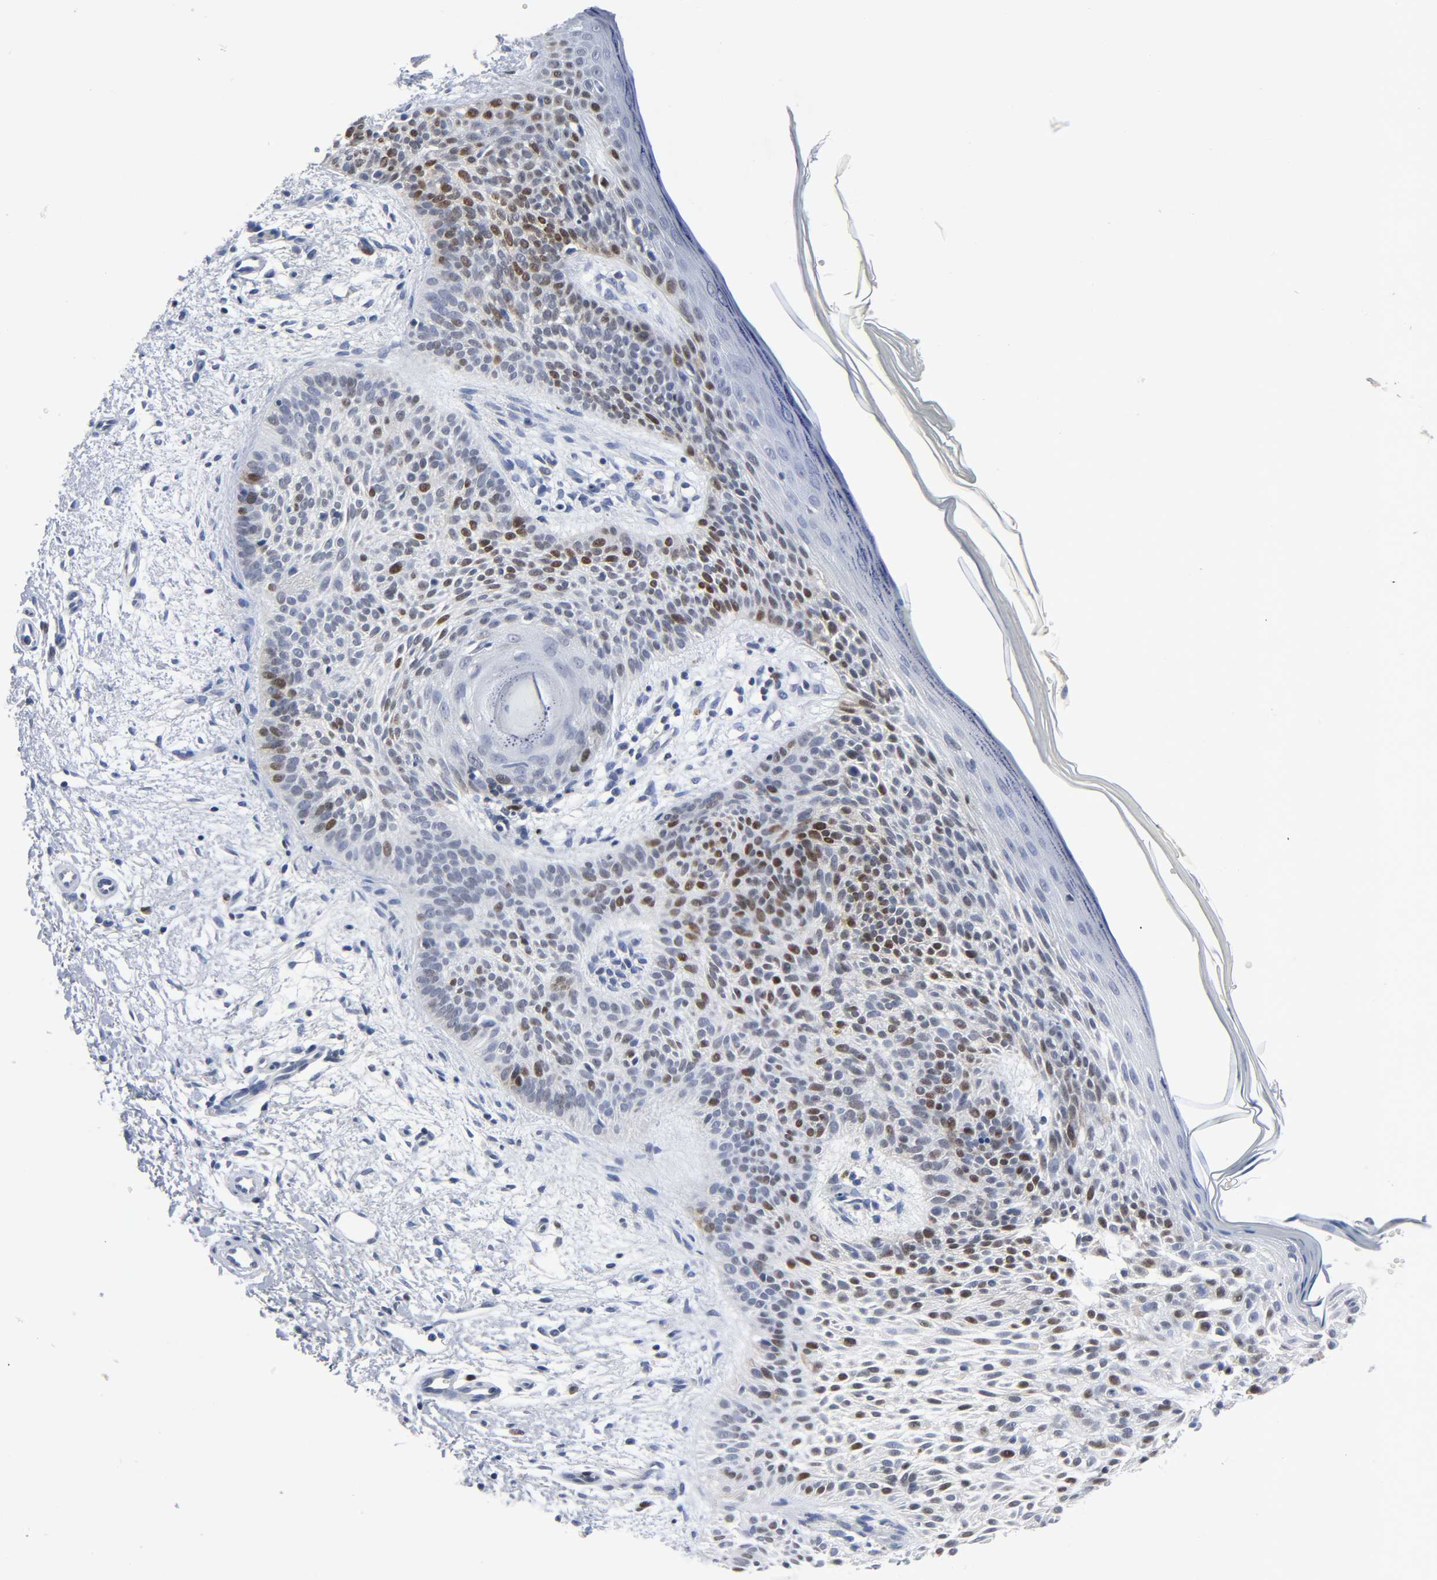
{"staining": {"intensity": "moderate", "quantity": "25%-75%", "location": "nuclear"}, "tissue": "skin cancer", "cell_type": "Tumor cells", "image_type": "cancer", "snomed": [{"axis": "morphology", "description": "Normal tissue, NOS"}, {"axis": "morphology", "description": "Basal cell carcinoma"}, {"axis": "topography", "description": "Skin"}], "caption": "Protein staining exhibits moderate nuclear positivity in about 25%-75% of tumor cells in skin basal cell carcinoma.", "gene": "WEE1", "patient": {"sex": "female", "age": 69}}